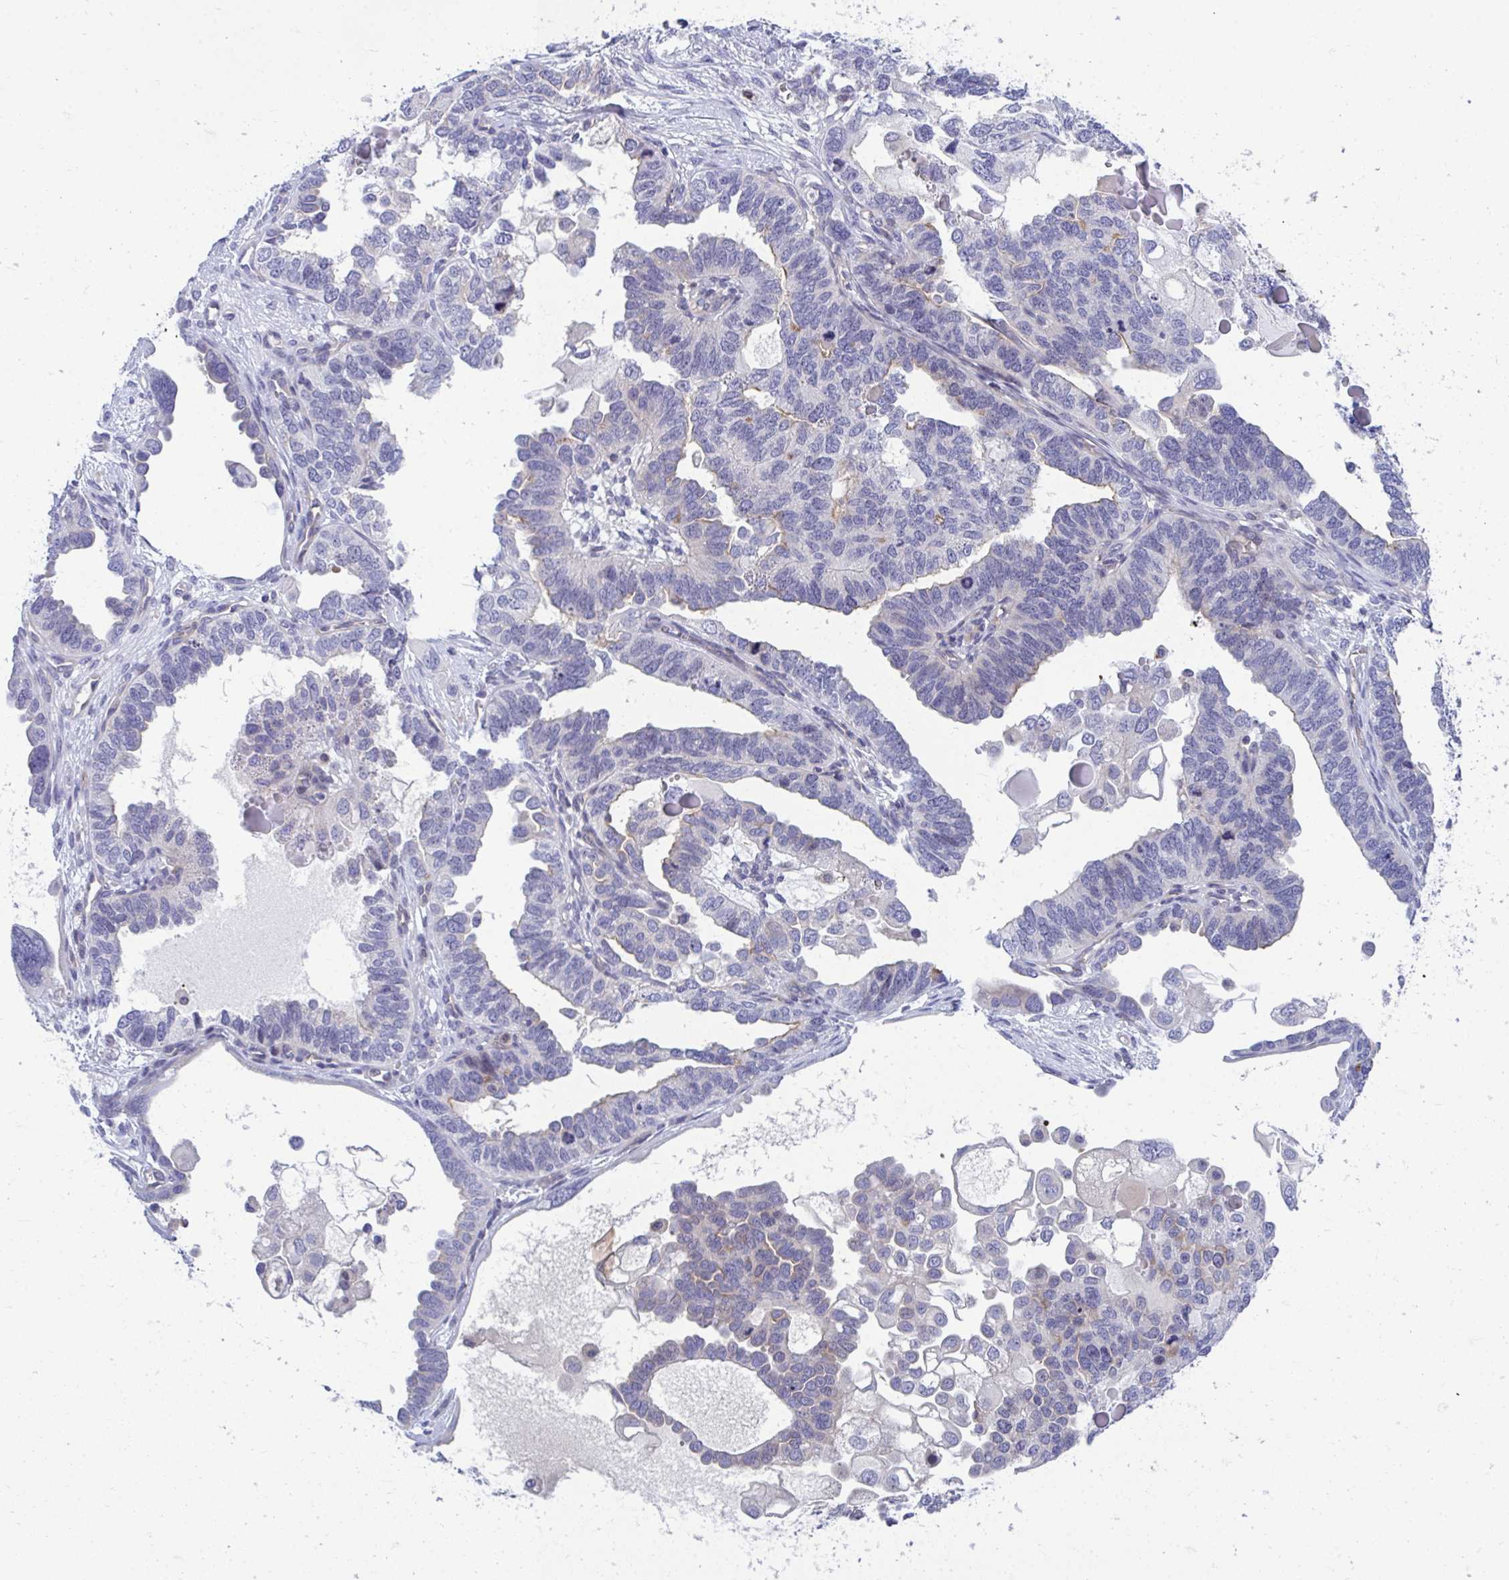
{"staining": {"intensity": "weak", "quantity": "<25%", "location": "cytoplasmic/membranous"}, "tissue": "ovarian cancer", "cell_type": "Tumor cells", "image_type": "cancer", "snomed": [{"axis": "morphology", "description": "Cystadenocarcinoma, serous, NOS"}, {"axis": "topography", "description": "Ovary"}], "caption": "A micrograph of human ovarian cancer is negative for staining in tumor cells.", "gene": "CENPQ", "patient": {"sex": "female", "age": 51}}